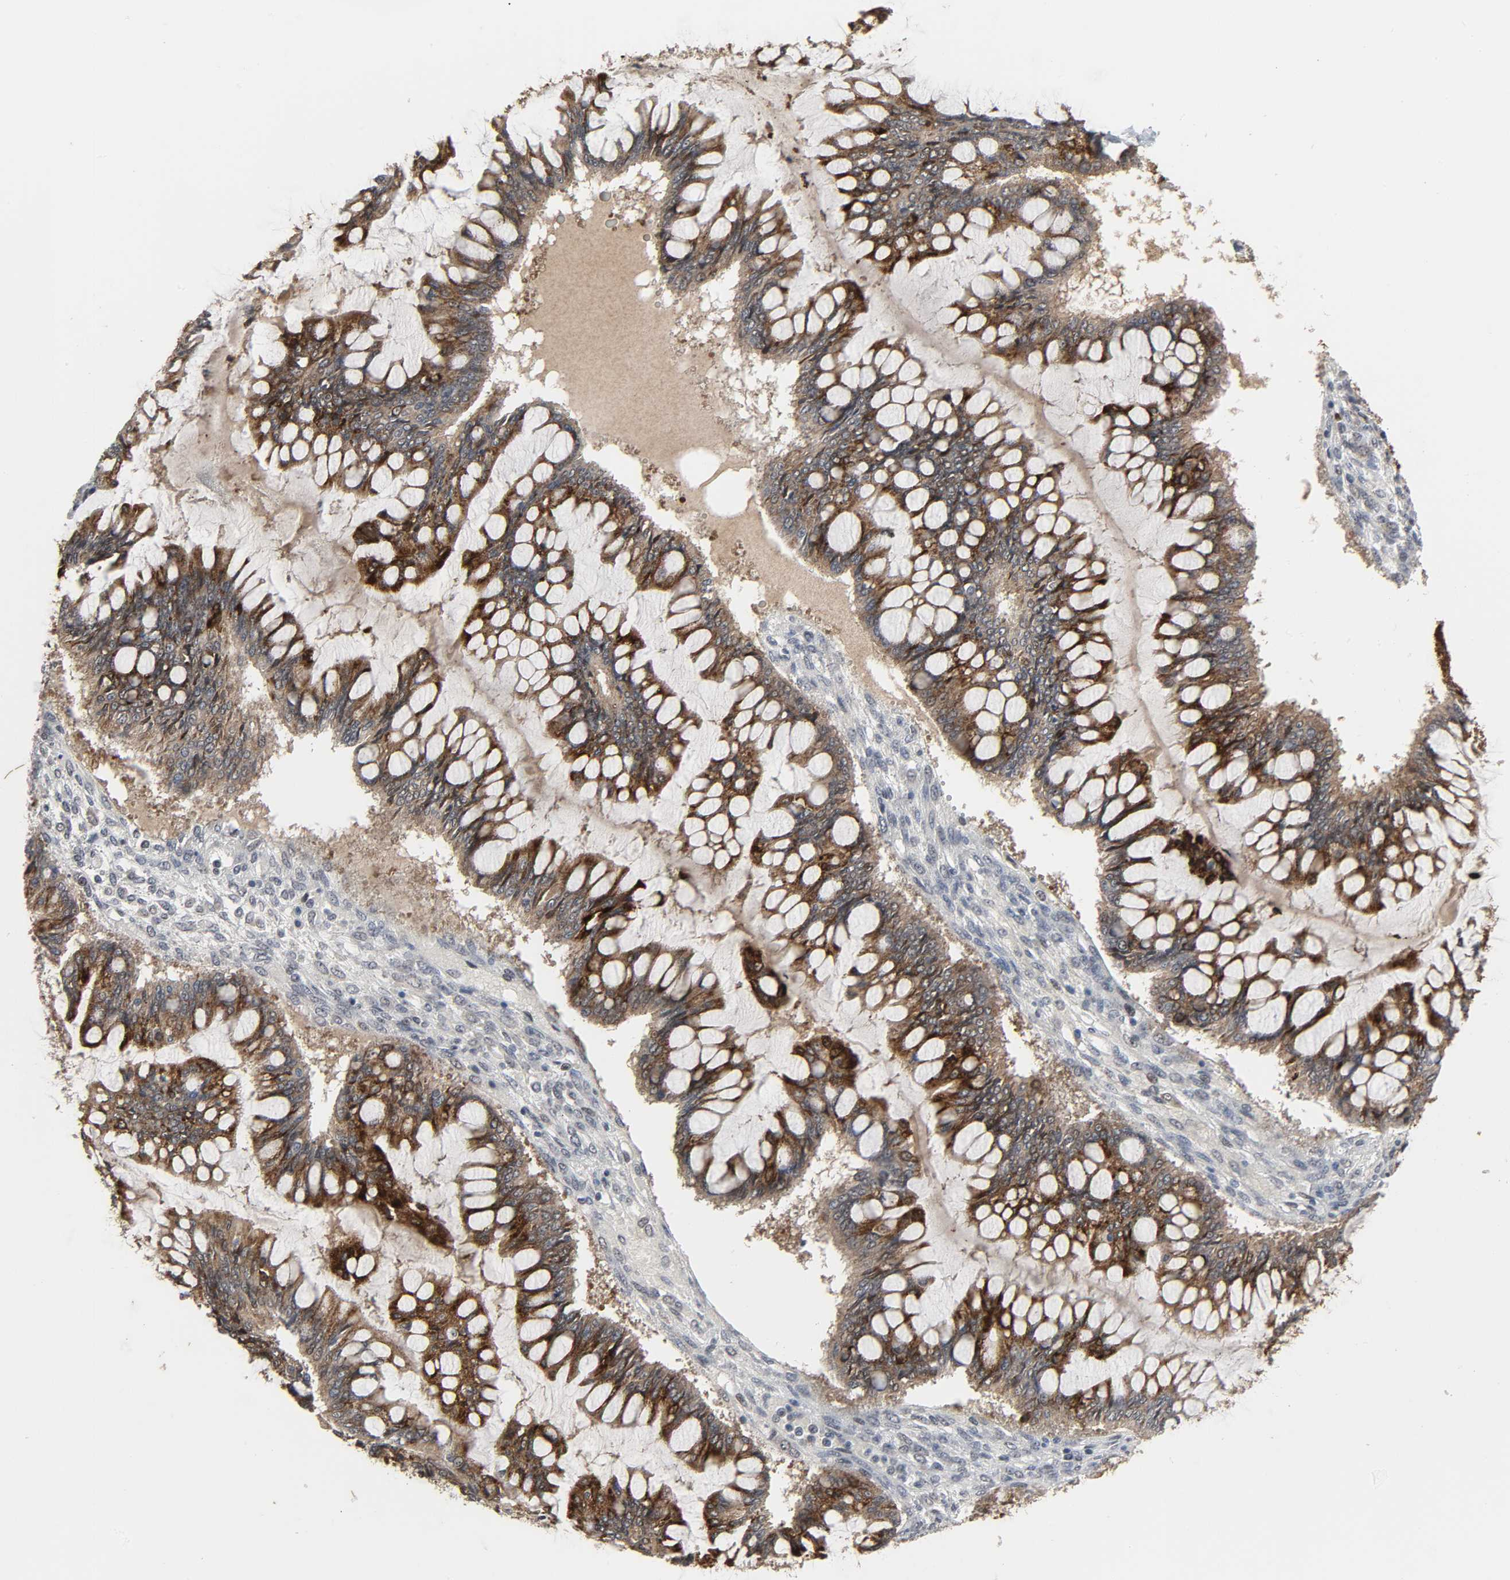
{"staining": {"intensity": "moderate", "quantity": ">75%", "location": "cytoplasmic/membranous"}, "tissue": "ovarian cancer", "cell_type": "Tumor cells", "image_type": "cancer", "snomed": [{"axis": "morphology", "description": "Cystadenocarcinoma, mucinous, NOS"}, {"axis": "topography", "description": "Ovary"}], "caption": "The immunohistochemical stain shows moderate cytoplasmic/membranous positivity in tumor cells of mucinous cystadenocarcinoma (ovarian) tissue.", "gene": "MUC1", "patient": {"sex": "female", "age": 73}}